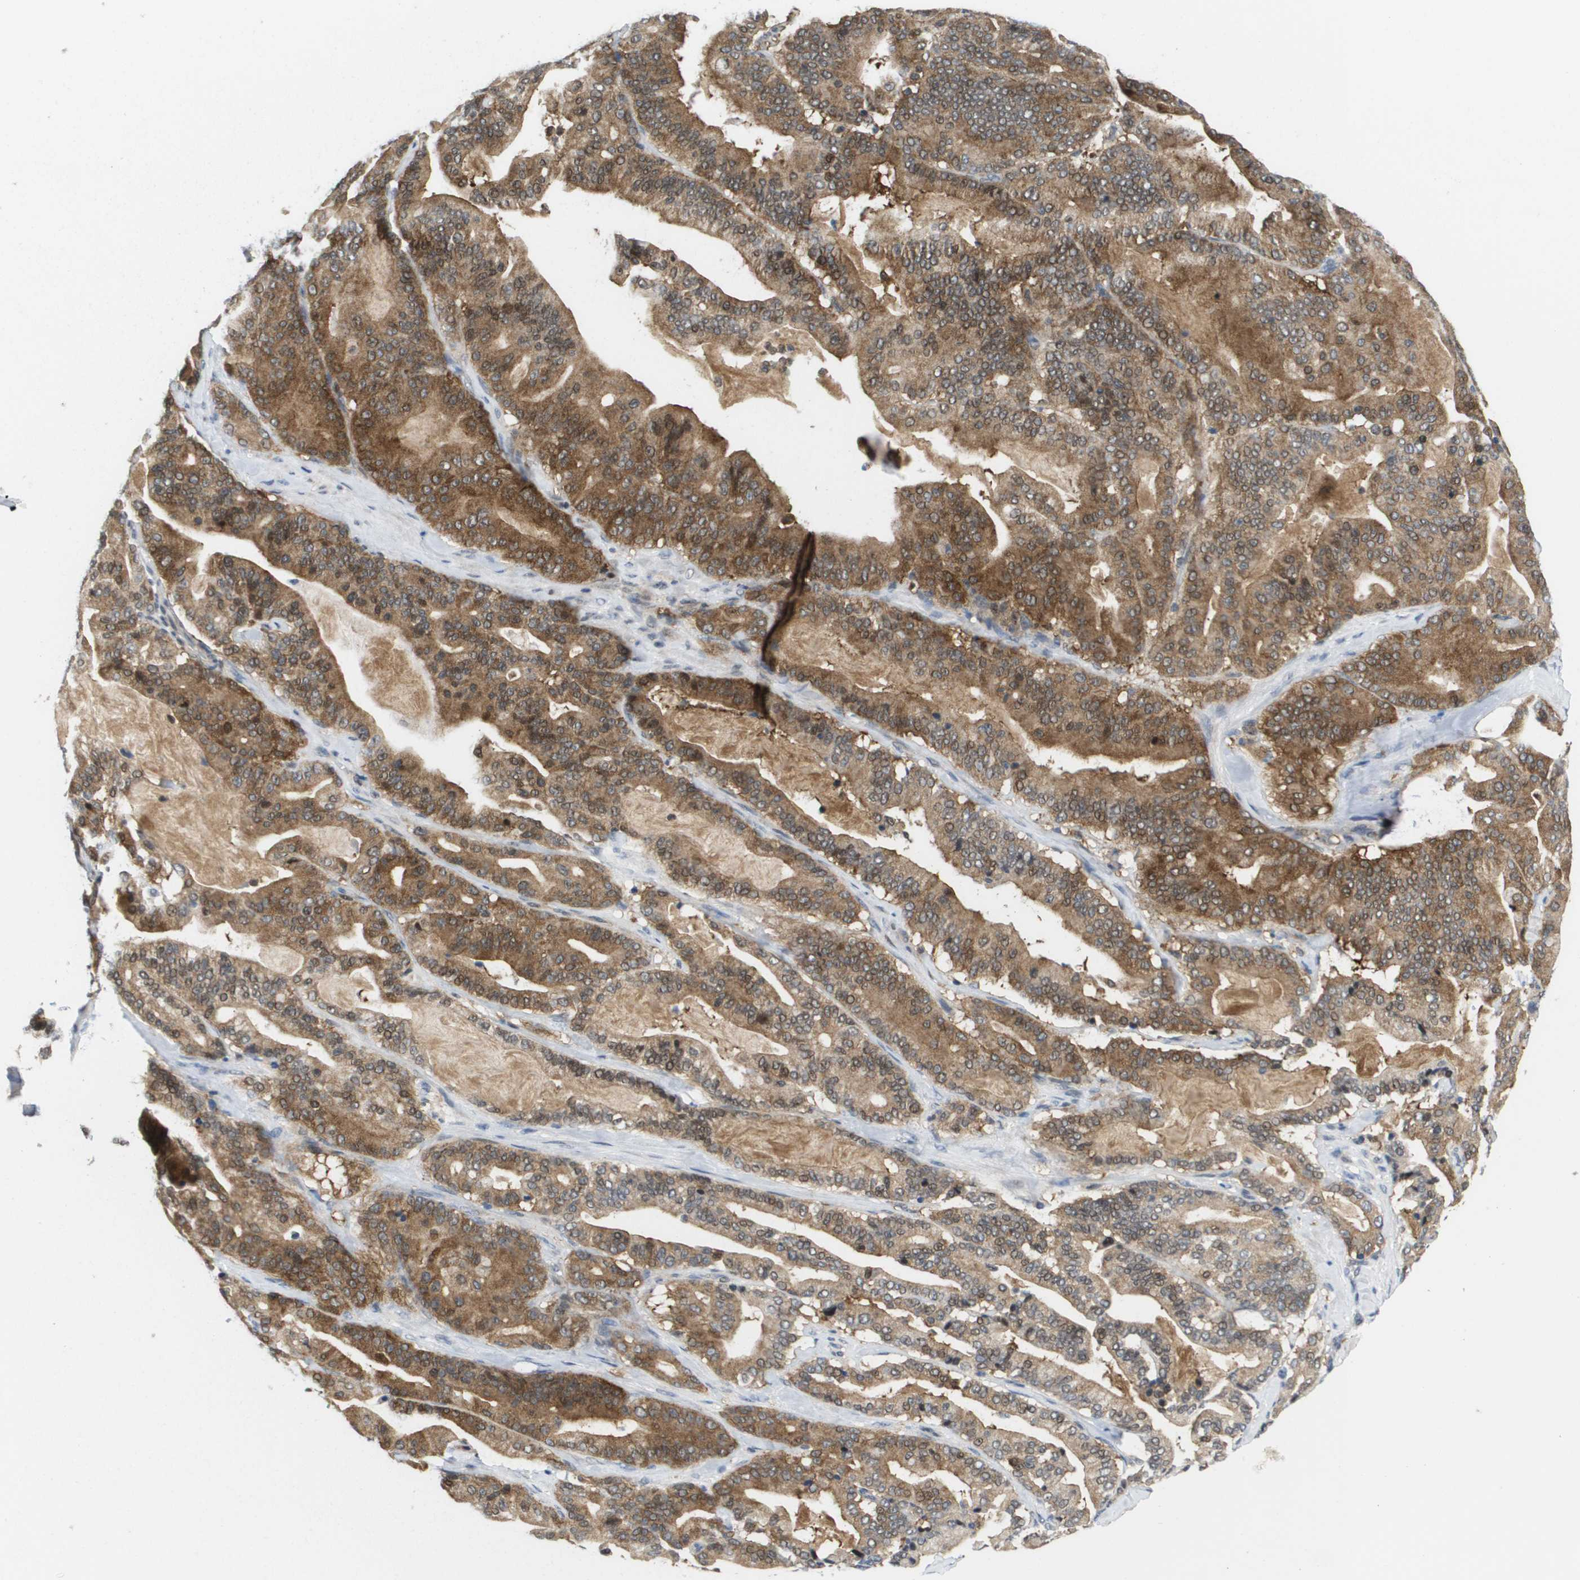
{"staining": {"intensity": "moderate", "quantity": ">75%", "location": "cytoplasmic/membranous"}, "tissue": "pancreatic cancer", "cell_type": "Tumor cells", "image_type": "cancer", "snomed": [{"axis": "morphology", "description": "Adenocarcinoma, NOS"}, {"axis": "topography", "description": "Pancreas"}], "caption": "Protein analysis of pancreatic cancer (adenocarcinoma) tissue exhibits moderate cytoplasmic/membranous staining in about >75% of tumor cells.", "gene": "FKBP4", "patient": {"sex": "male", "age": 63}}